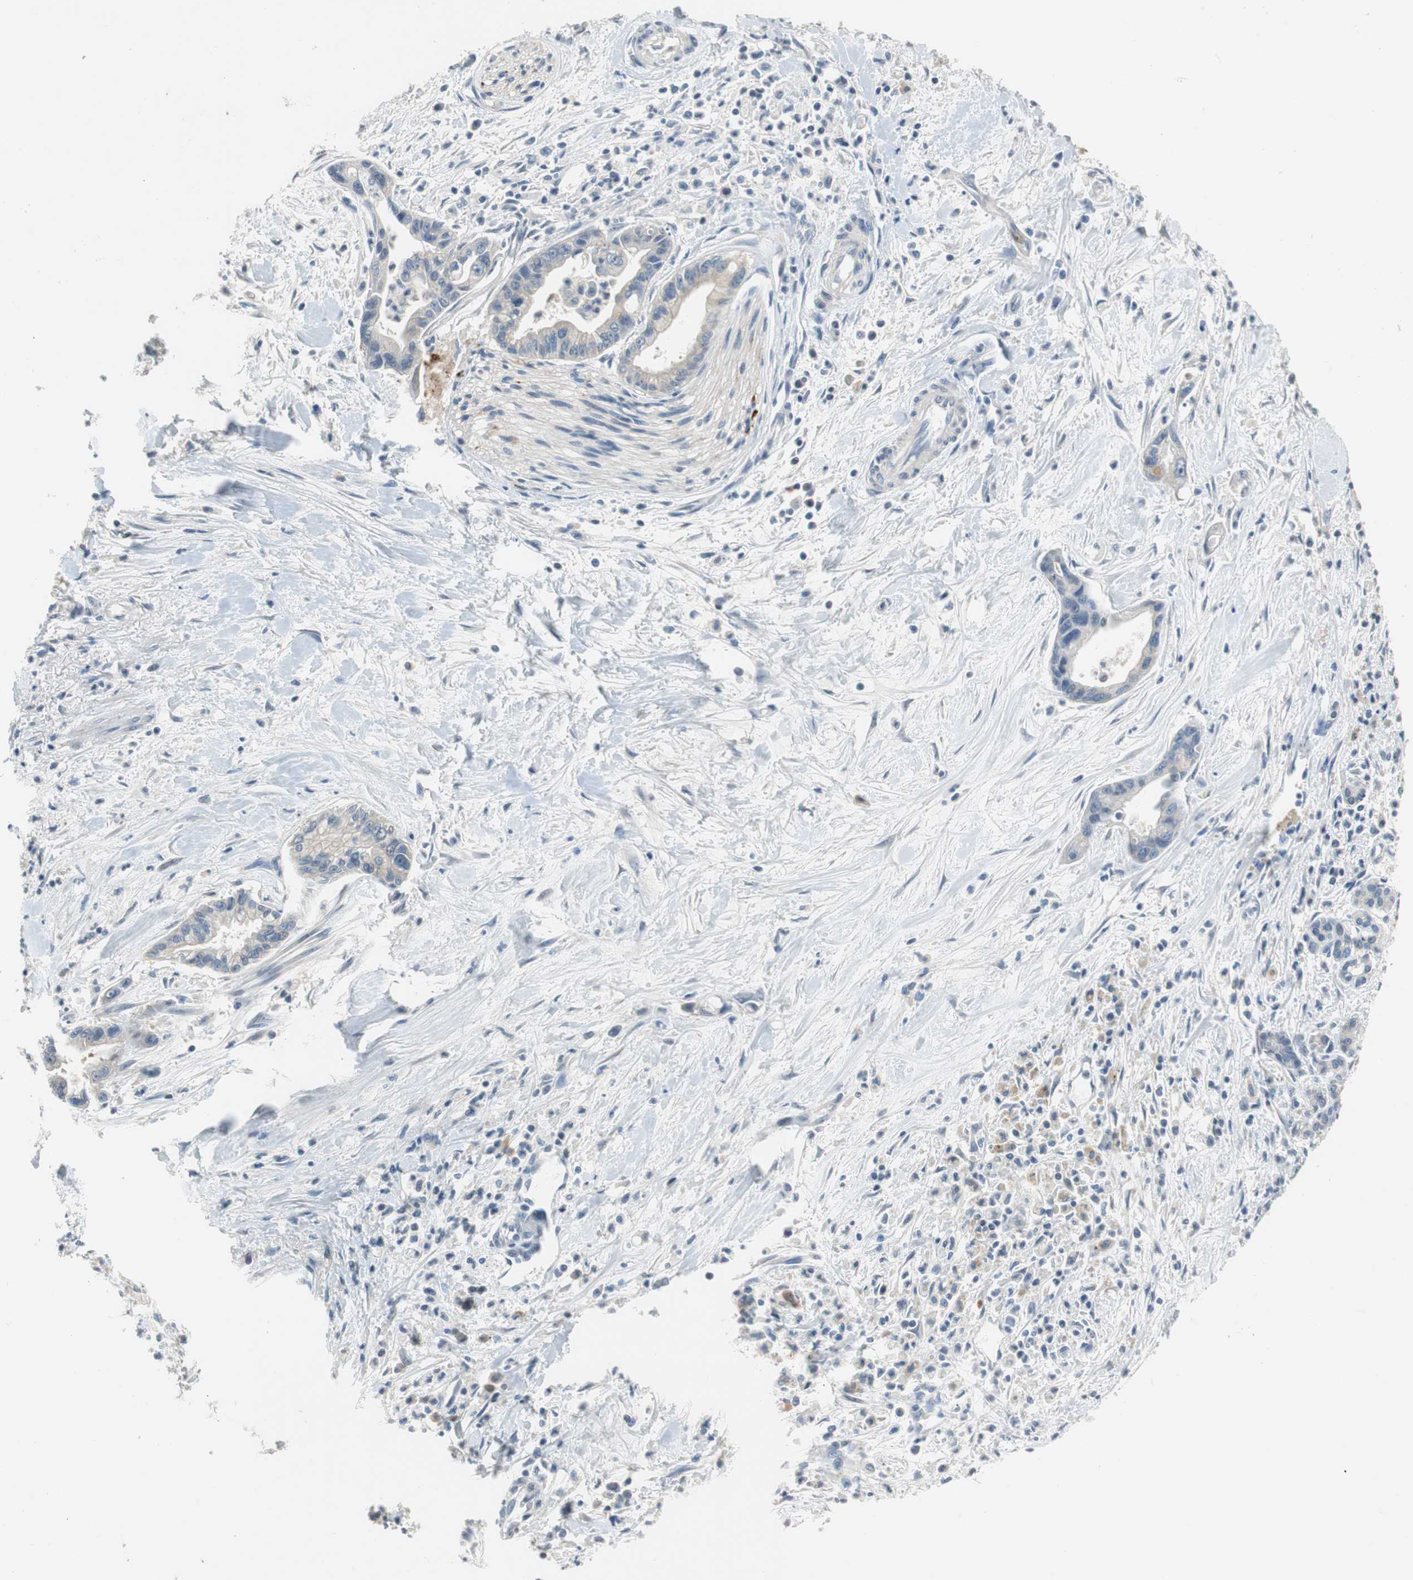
{"staining": {"intensity": "weak", "quantity": "25%-75%", "location": "cytoplasmic/membranous"}, "tissue": "pancreatic cancer", "cell_type": "Tumor cells", "image_type": "cancer", "snomed": [{"axis": "morphology", "description": "Adenocarcinoma, NOS"}, {"axis": "topography", "description": "Pancreas"}], "caption": "Immunohistochemical staining of pancreatic cancer demonstrates low levels of weak cytoplasmic/membranous staining in about 25%-75% of tumor cells.", "gene": "GLCCI1", "patient": {"sex": "male", "age": 70}}